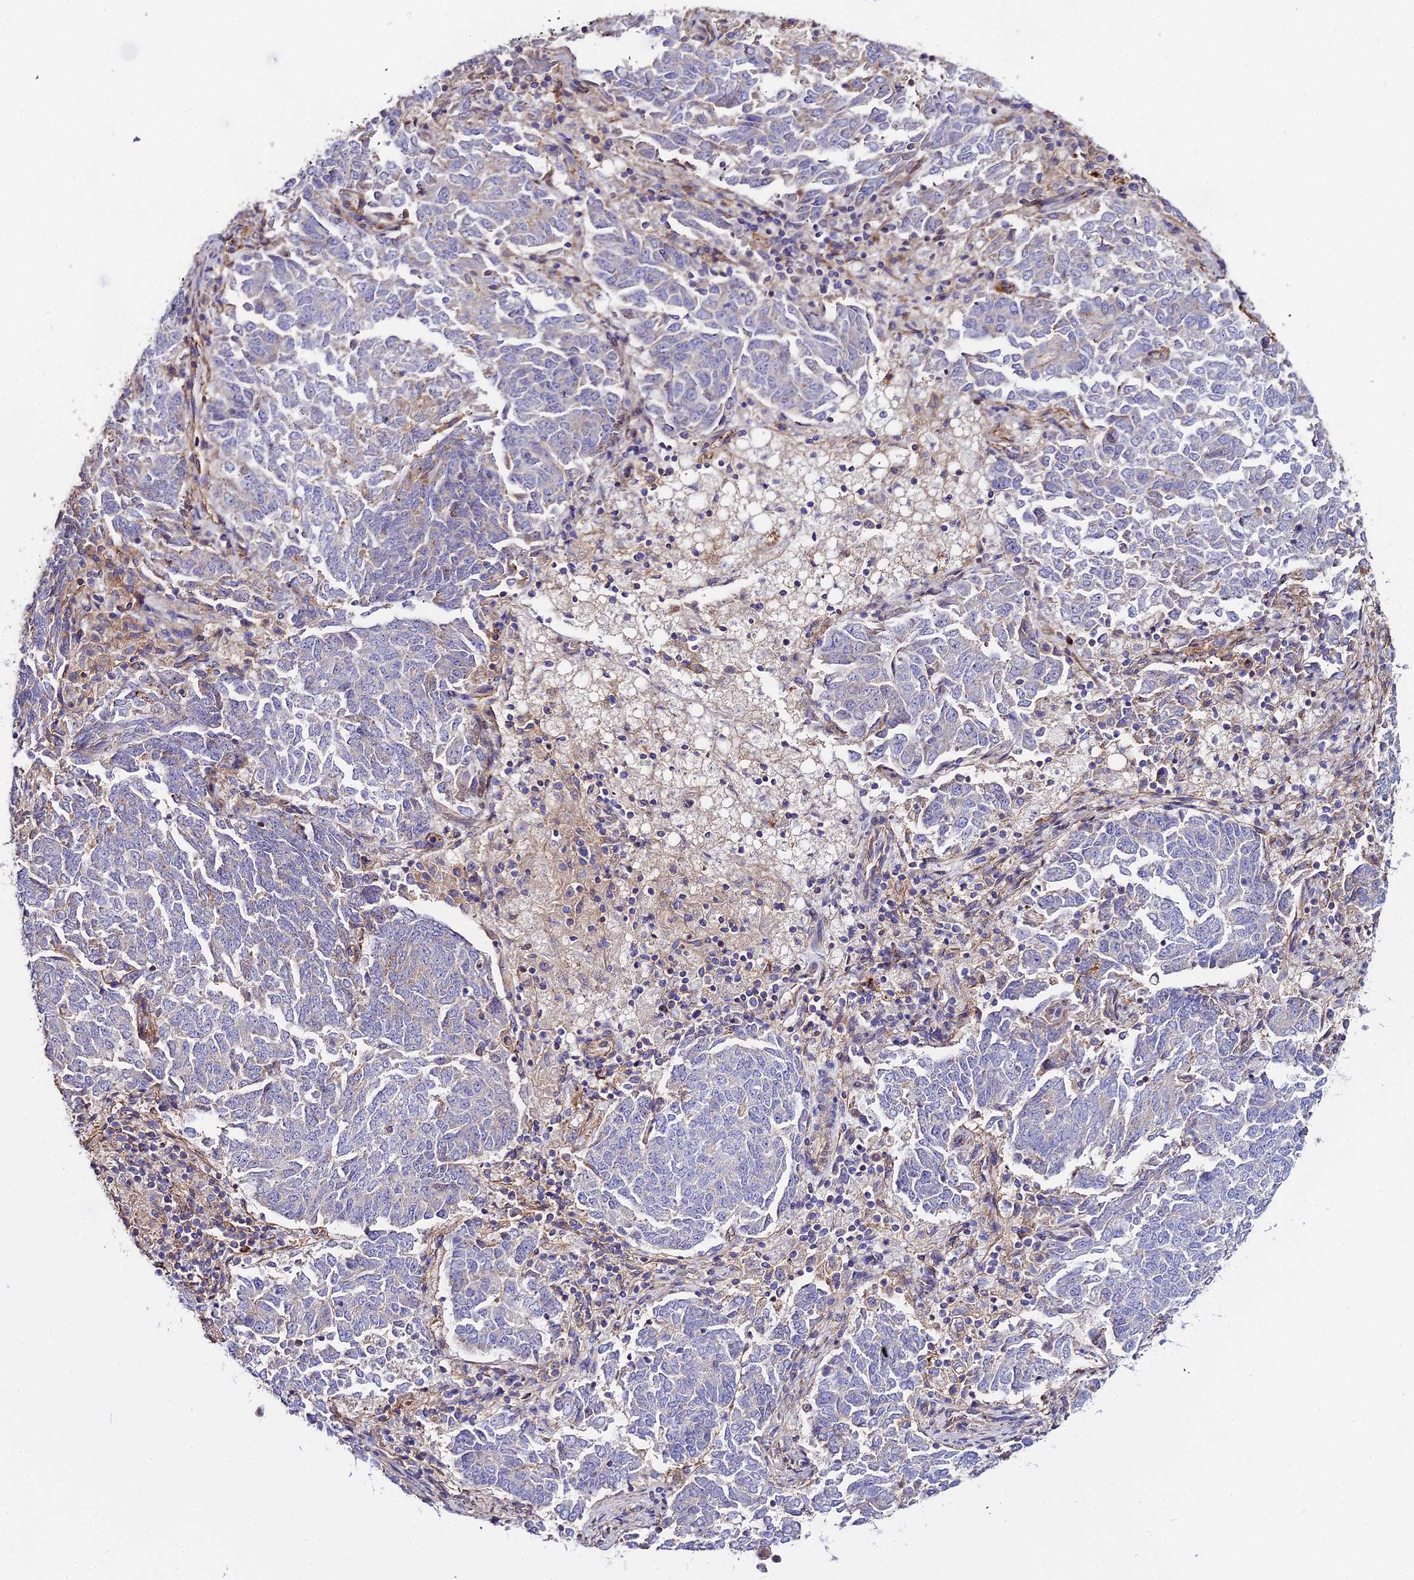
{"staining": {"intensity": "negative", "quantity": "none", "location": "none"}, "tissue": "endometrial cancer", "cell_type": "Tumor cells", "image_type": "cancer", "snomed": [{"axis": "morphology", "description": "Adenocarcinoma, NOS"}, {"axis": "topography", "description": "Endometrium"}], "caption": "An image of endometrial cancer stained for a protein demonstrates no brown staining in tumor cells. (Immunohistochemistry (ihc), brightfield microscopy, high magnification).", "gene": "GLYAT", "patient": {"sex": "female", "age": 80}}